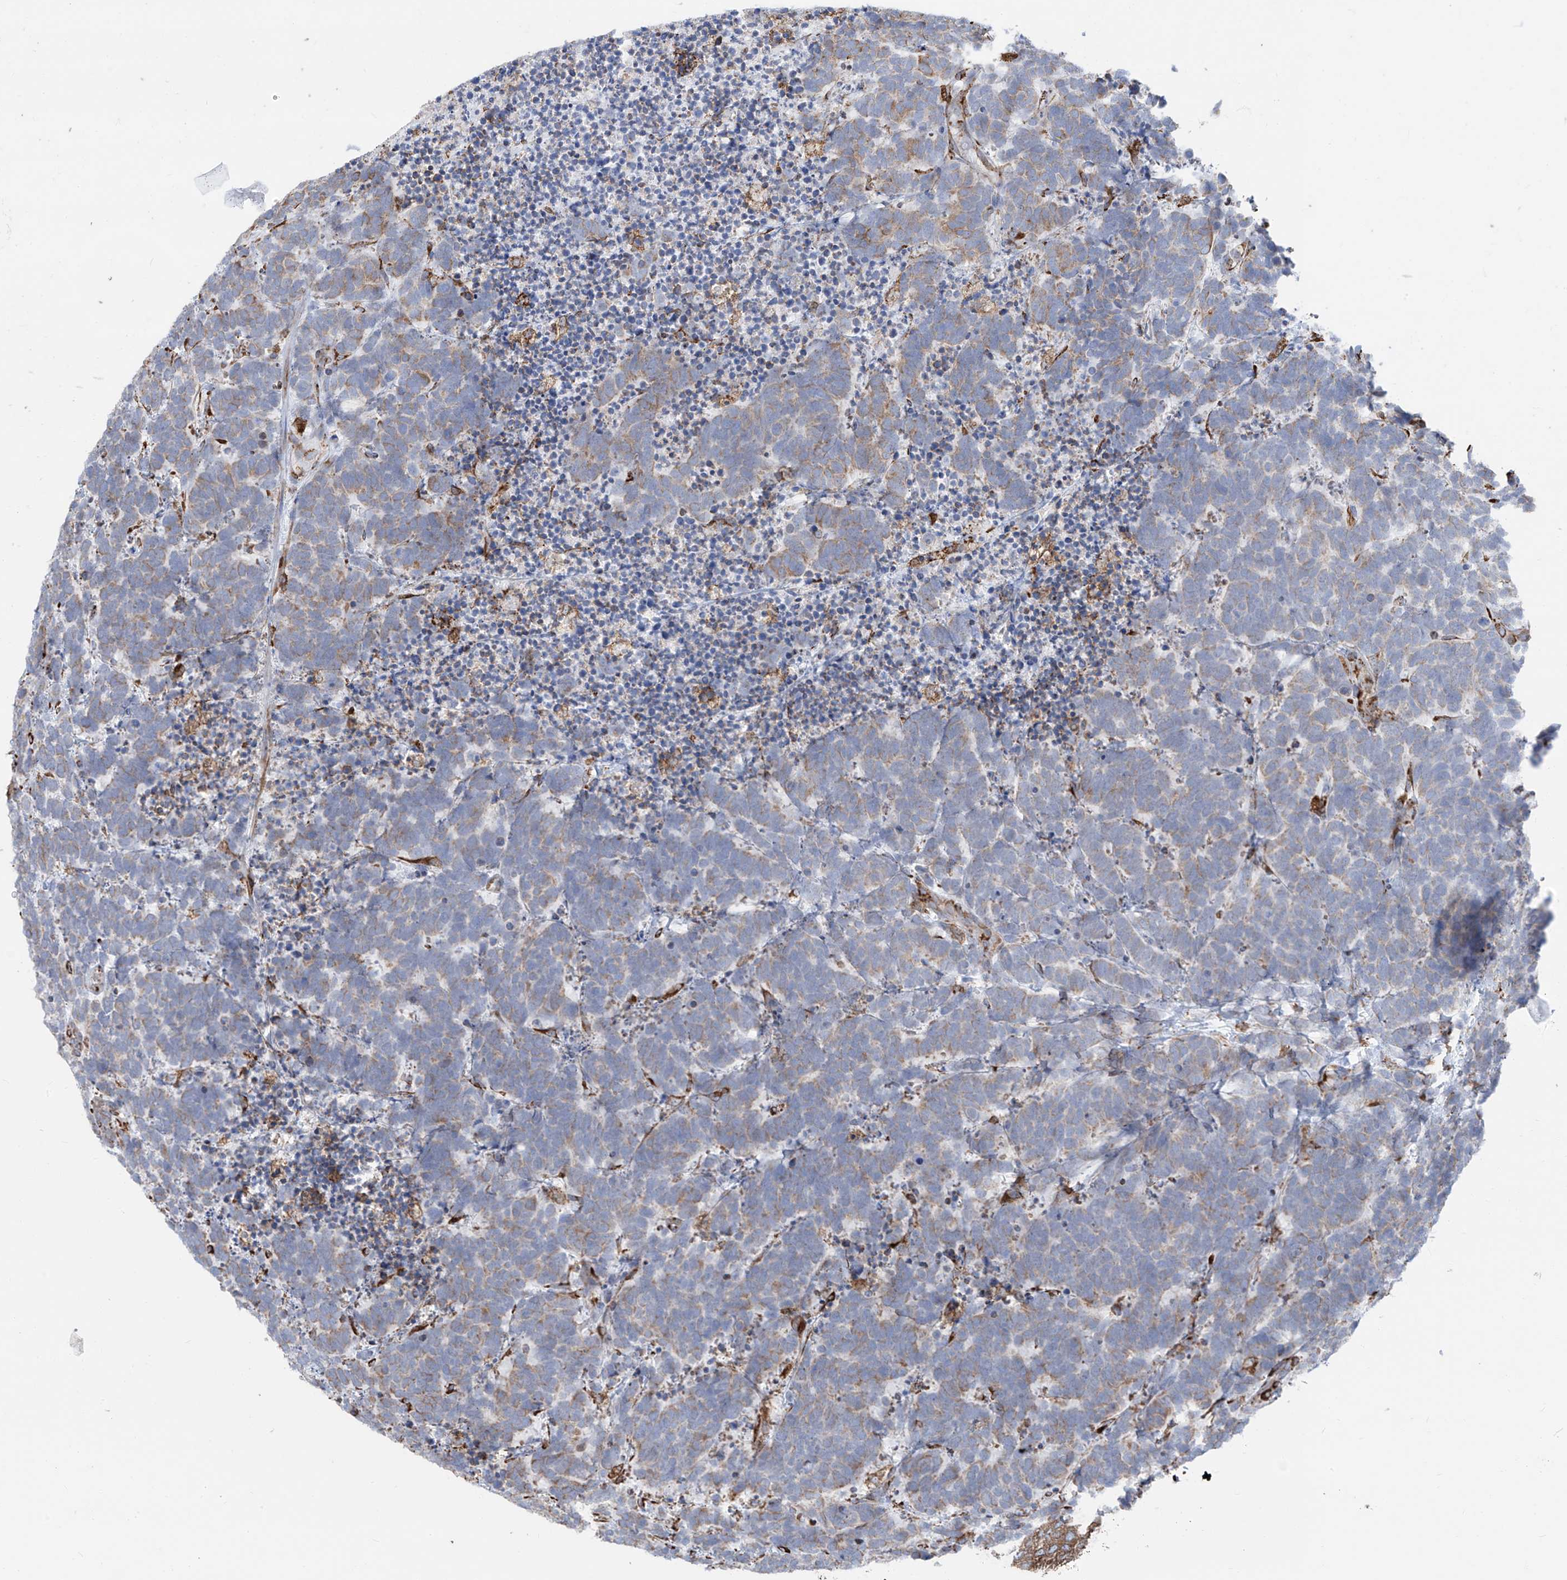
{"staining": {"intensity": "weak", "quantity": "25%-75%", "location": "cytoplasmic/membranous"}, "tissue": "carcinoid", "cell_type": "Tumor cells", "image_type": "cancer", "snomed": [{"axis": "morphology", "description": "Carcinoma, NOS"}, {"axis": "morphology", "description": "Carcinoid, malignant, NOS"}, {"axis": "topography", "description": "Urinary bladder"}], "caption": "Immunohistochemistry (IHC) photomicrograph of malignant carcinoid stained for a protein (brown), which shows low levels of weak cytoplasmic/membranous positivity in about 25%-75% of tumor cells.", "gene": "ZNF354C", "patient": {"sex": "male", "age": 57}}